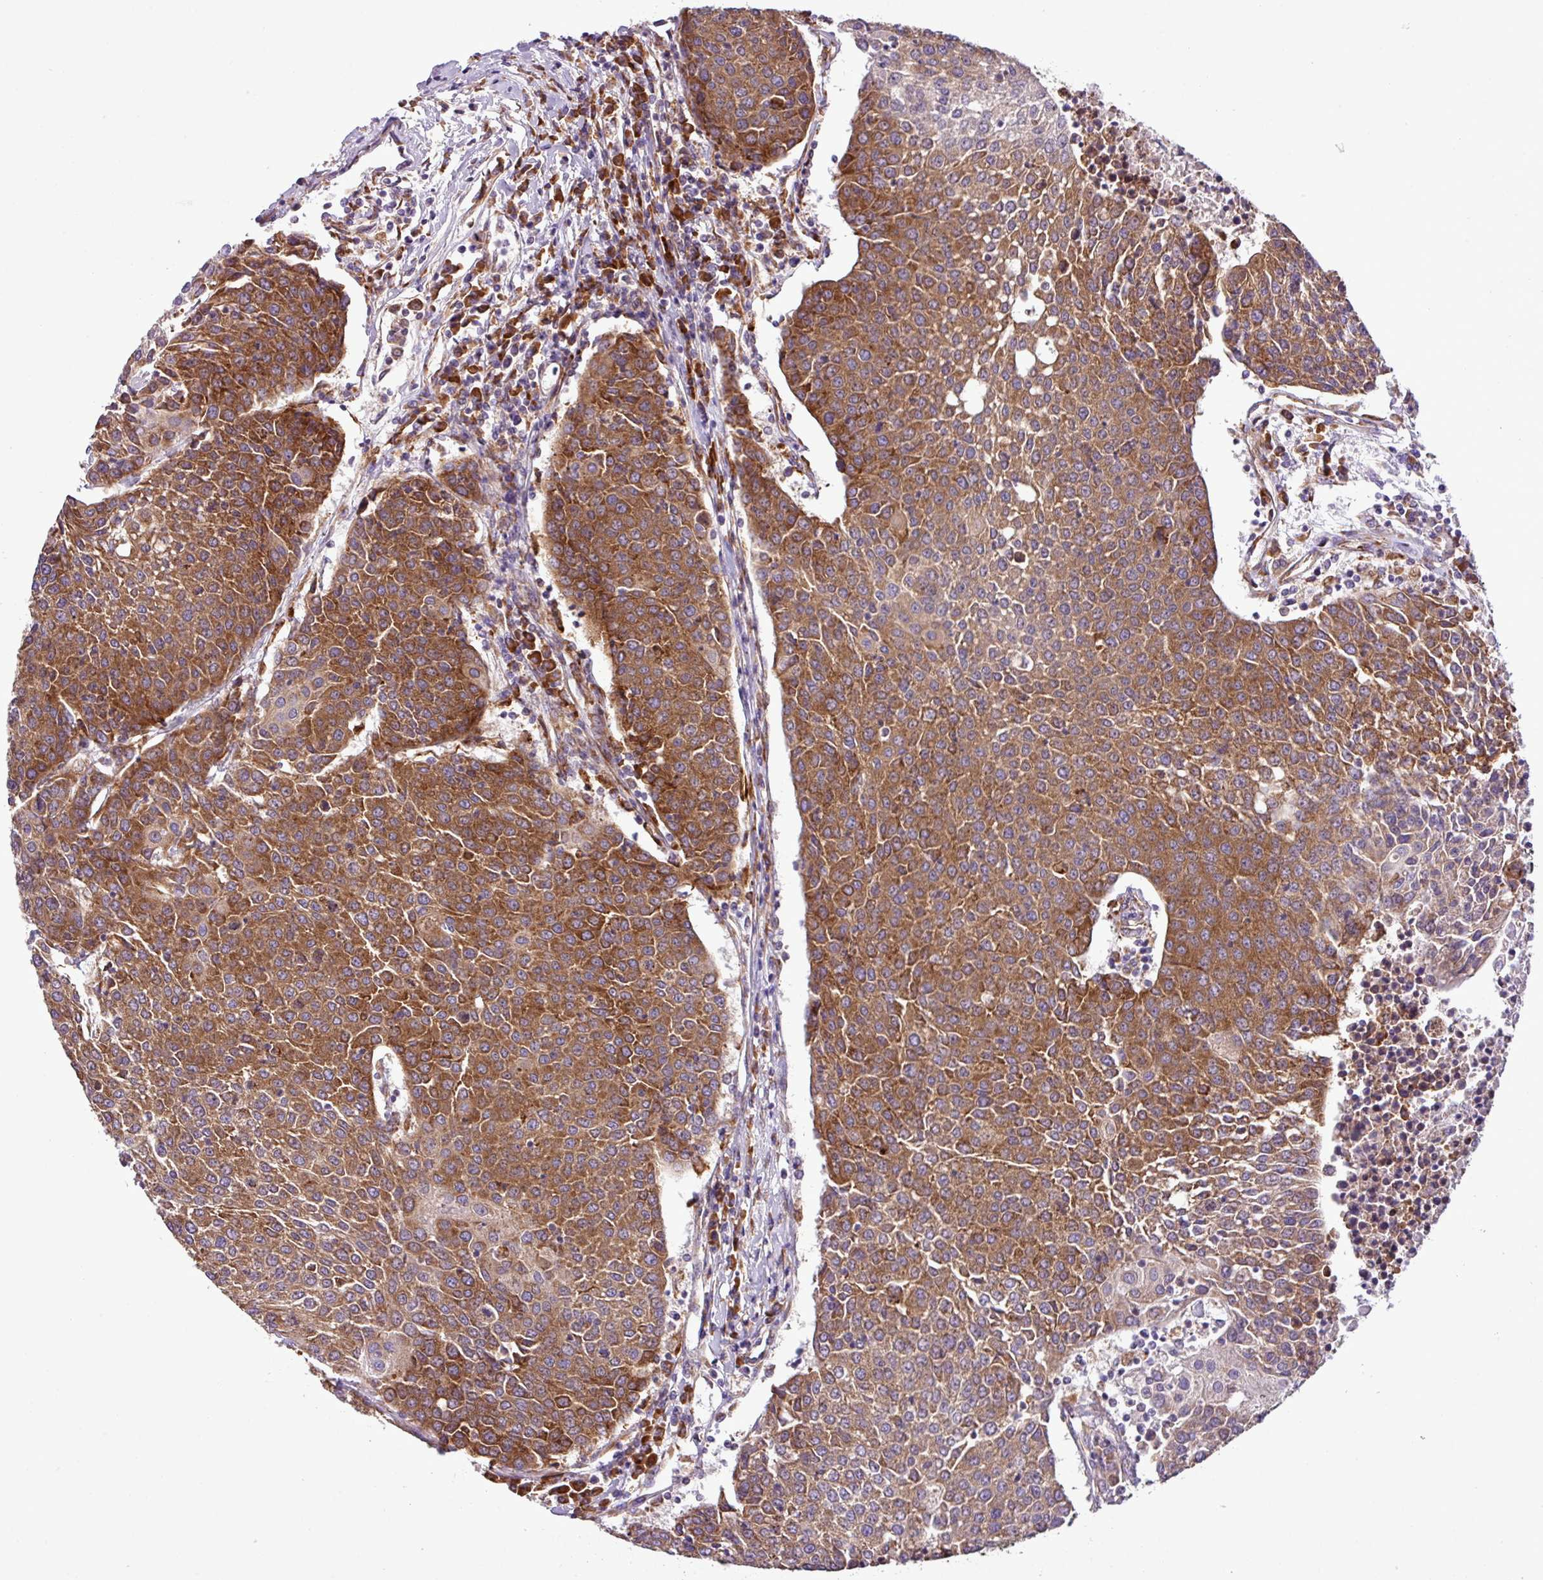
{"staining": {"intensity": "moderate", "quantity": ">75%", "location": "cytoplasmic/membranous"}, "tissue": "urothelial cancer", "cell_type": "Tumor cells", "image_type": "cancer", "snomed": [{"axis": "morphology", "description": "Urothelial carcinoma, High grade"}, {"axis": "topography", "description": "Urinary bladder"}], "caption": "The immunohistochemical stain labels moderate cytoplasmic/membranous staining in tumor cells of urothelial carcinoma (high-grade) tissue.", "gene": "RPL13", "patient": {"sex": "female", "age": 85}}